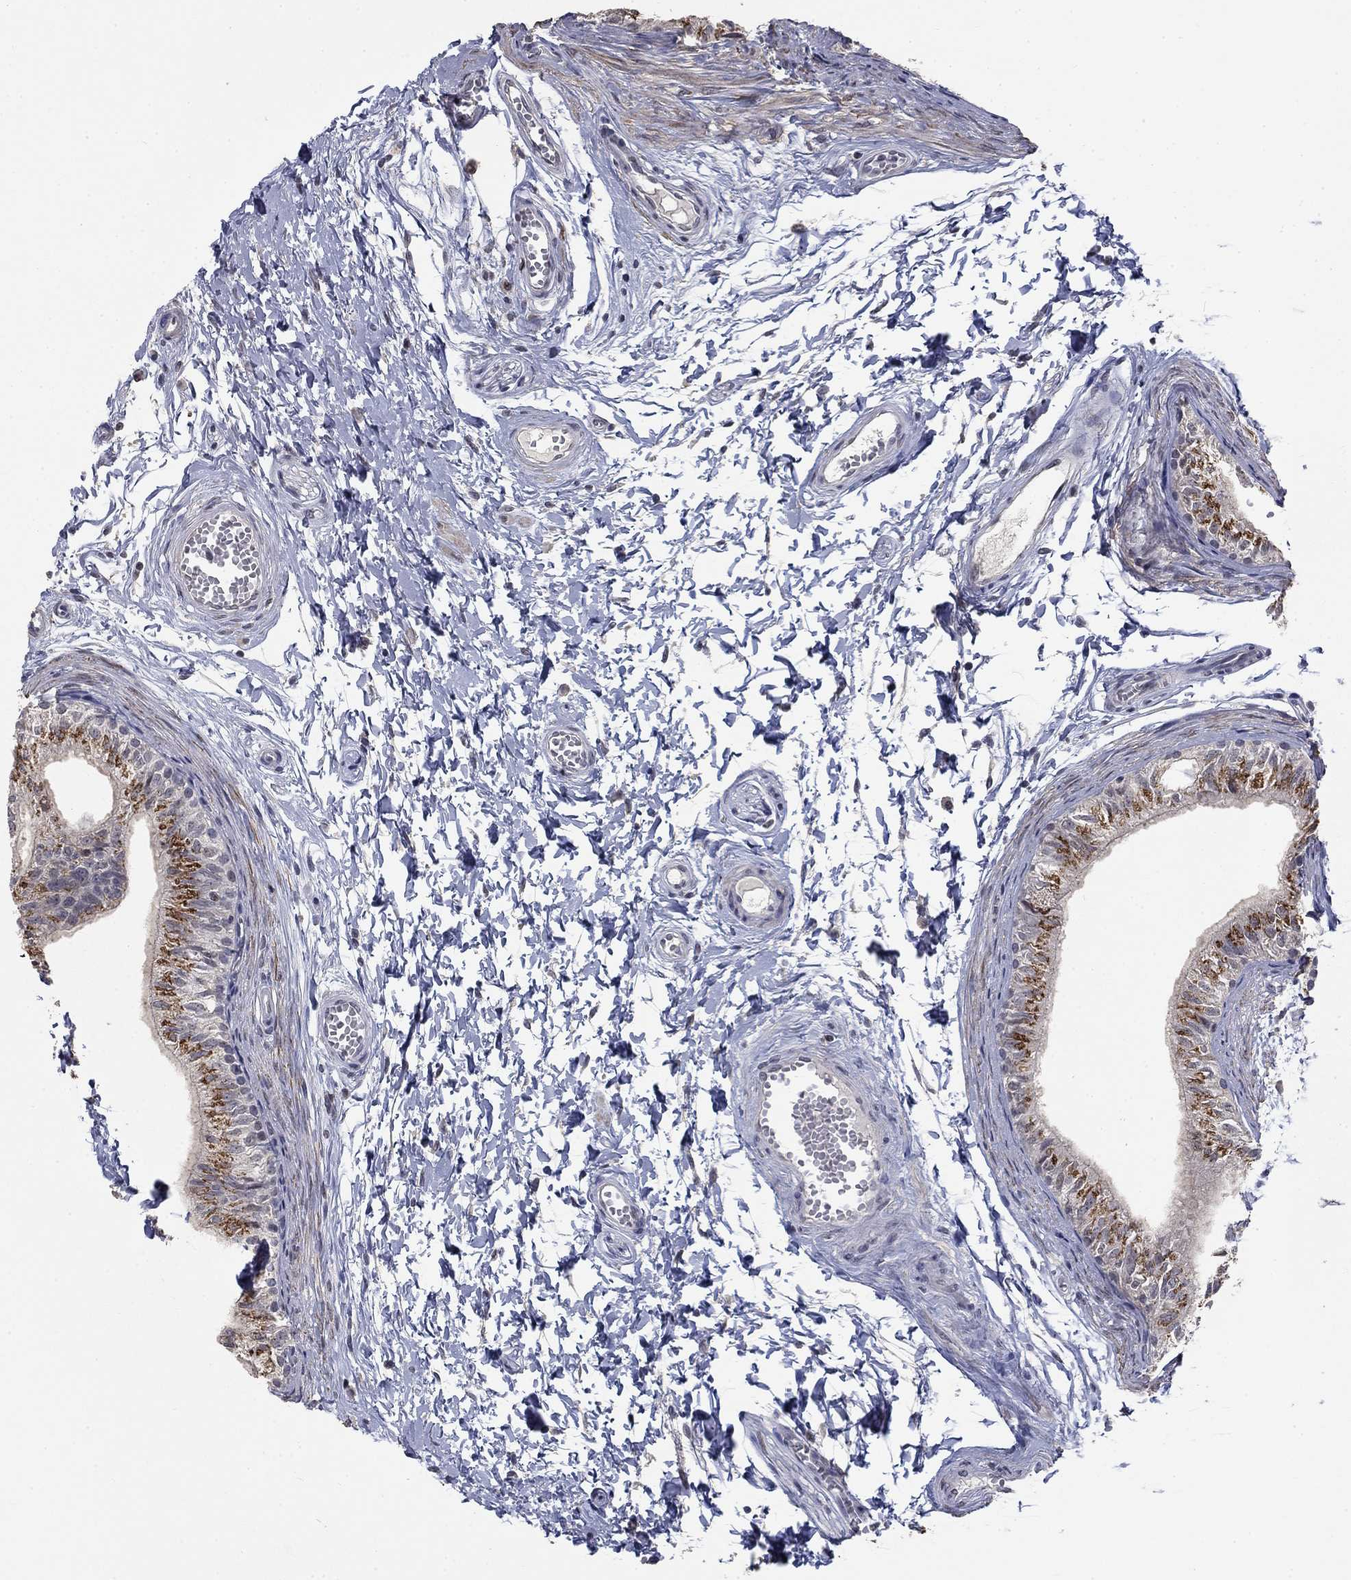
{"staining": {"intensity": "strong", "quantity": "25%-75%", "location": "cytoplasmic/membranous"}, "tissue": "epididymis", "cell_type": "Glandular cells", "image_type": "normal", "snomed": [{"axis": "morphology", "description": "Normal tissue, NOS"}, {"axis": "topography", "description": "Epididymis"}], "caption": "The image shows staining of unremarkable epididymis, revealing strong cytoplasmic/membranous protein expression (brown color) within glandular cells. (DAB (3,3'-diaminobenzidine) IHC, brown staining for protein, blue staining for nuclei).", "gene": "SPATA33", "patient": {"sex": "male", "age": 22}}